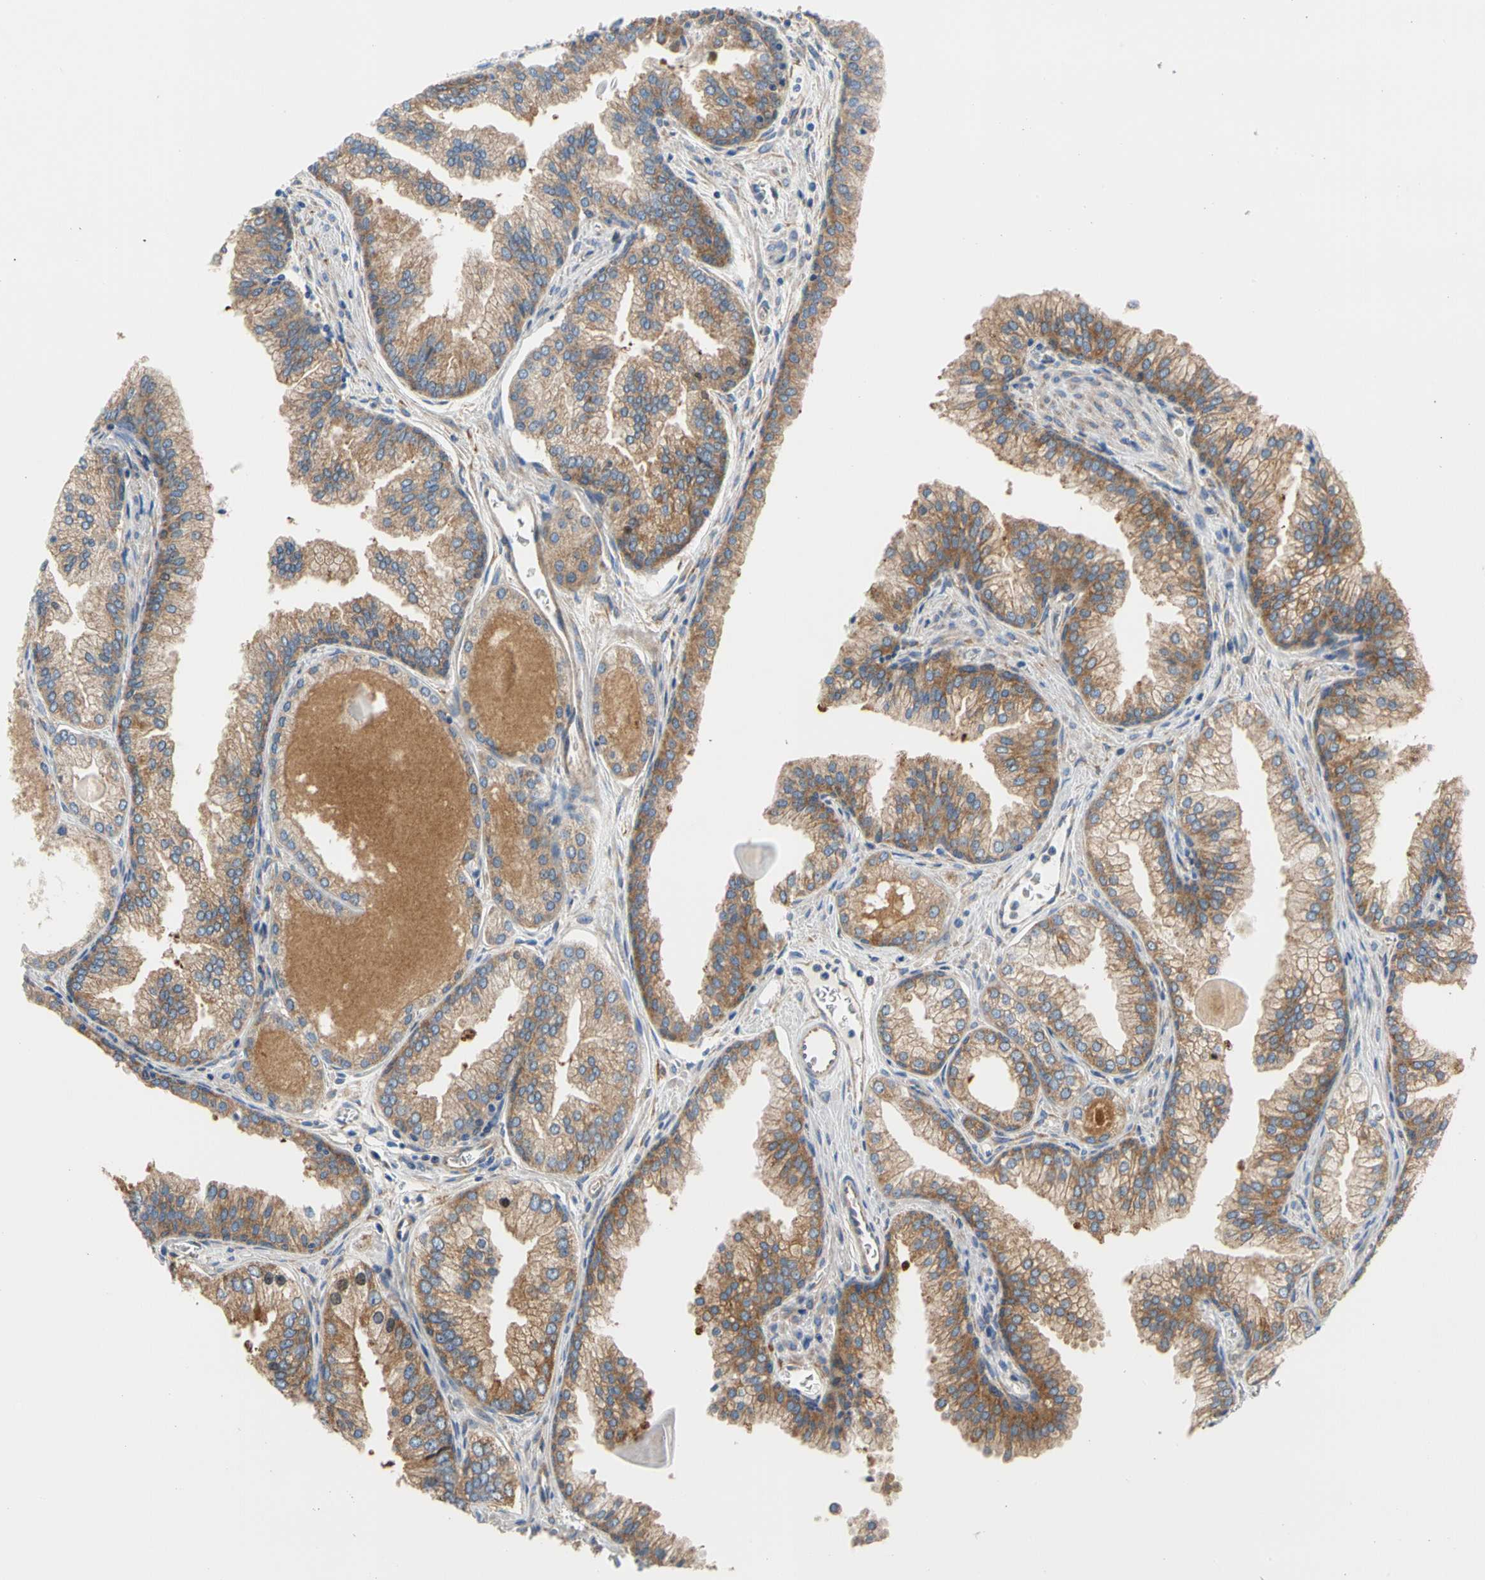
{"staining": {"intensity": "strong", "quantity": ">75%", "location": "cytoplasmic/membranous"}, "tissue": "prostate cancer", "cell_type": "Tumor cells", "image_type": "cancer", "snomed": [{"axis": "morphology", "description": "Adenocarcinoma, Low grade"}, {"axis": "topography", "description": "Prostate"}], "caption": "Immunohistochemistry image of prostate adenocarcinoma (low-grade) stained for a protein (brown), which displays high levels of strong cytoplasmic/membranous expression in about >75% of tumor cells.", "gene": "GPHN", "patient": {"sex": "male", "age": 59}}